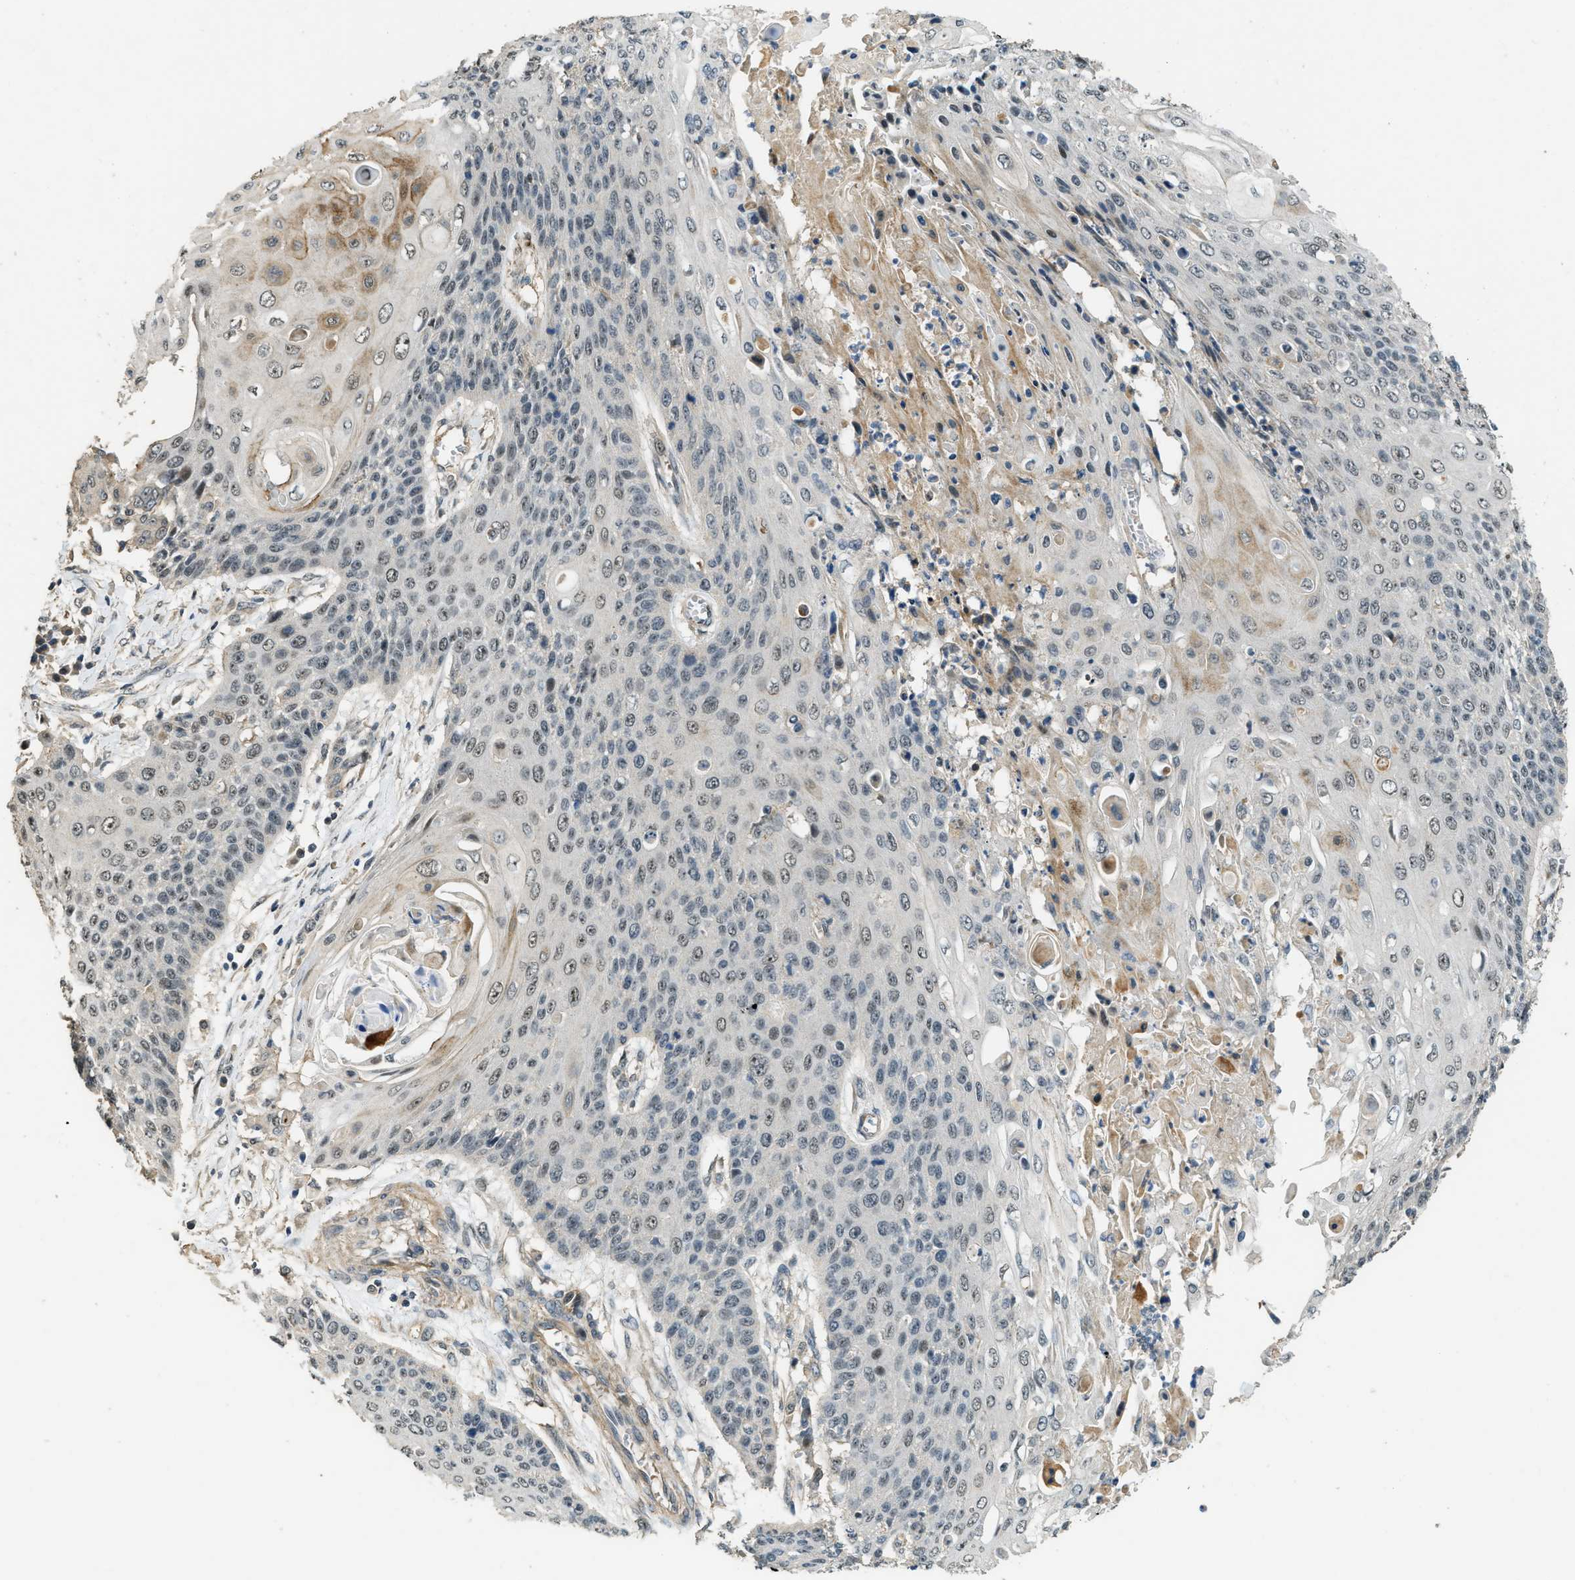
{"staining": {"intensity": "weak", "quantity": "<25%", "location": "nuclear"}, "tissue": "cervical cancer", "cell_type": "Tumor cells", "image_type": "cancer", "snomed": [{"axis": "morphology", "description": "Squamous cell carcinoma, NOS"}, {"axis": "topography", "description": "Cervix"}], "caption": "This is an immunohistochemistry histopathology image of human cervical cancer (squamous cell carcinoma). There is no expression in tumor cells.", "gene": "MED21", "patient": {"sex": "female", "age": 39}}